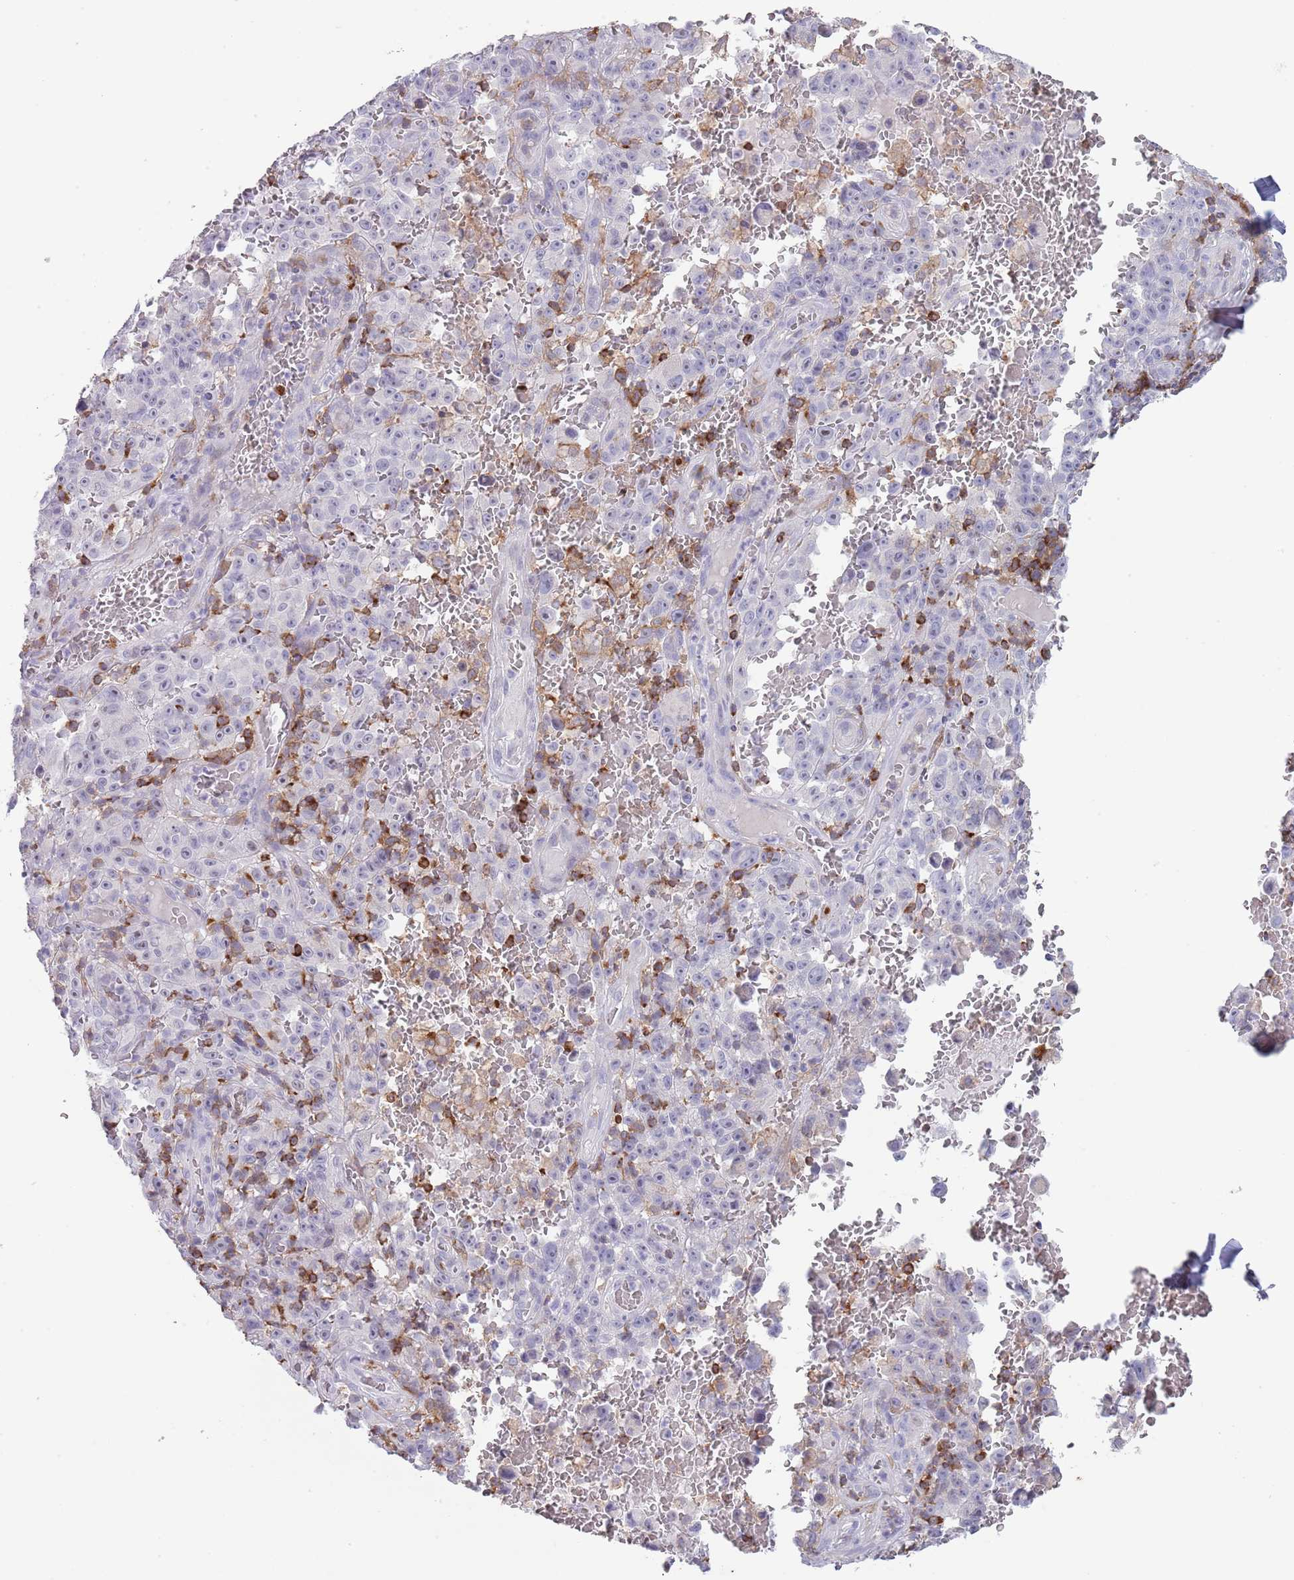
{"staining": {"intensity": "negative", "quantity": "none", "location": "none"}, "tissue": "melanoma", "cell_type": "Tumor cells", "image_type": "cancer", "snomed": [{"axis": "morphology", "description": "Malignant melanoma, NOS"}, {"axis": "topography", "description": "Skin"}], "caption": "The image displays no significant expression in tumor cells of malignant melanoma.", "gene": "LPXN", "patient": {"sex": "female", "age": 82}}